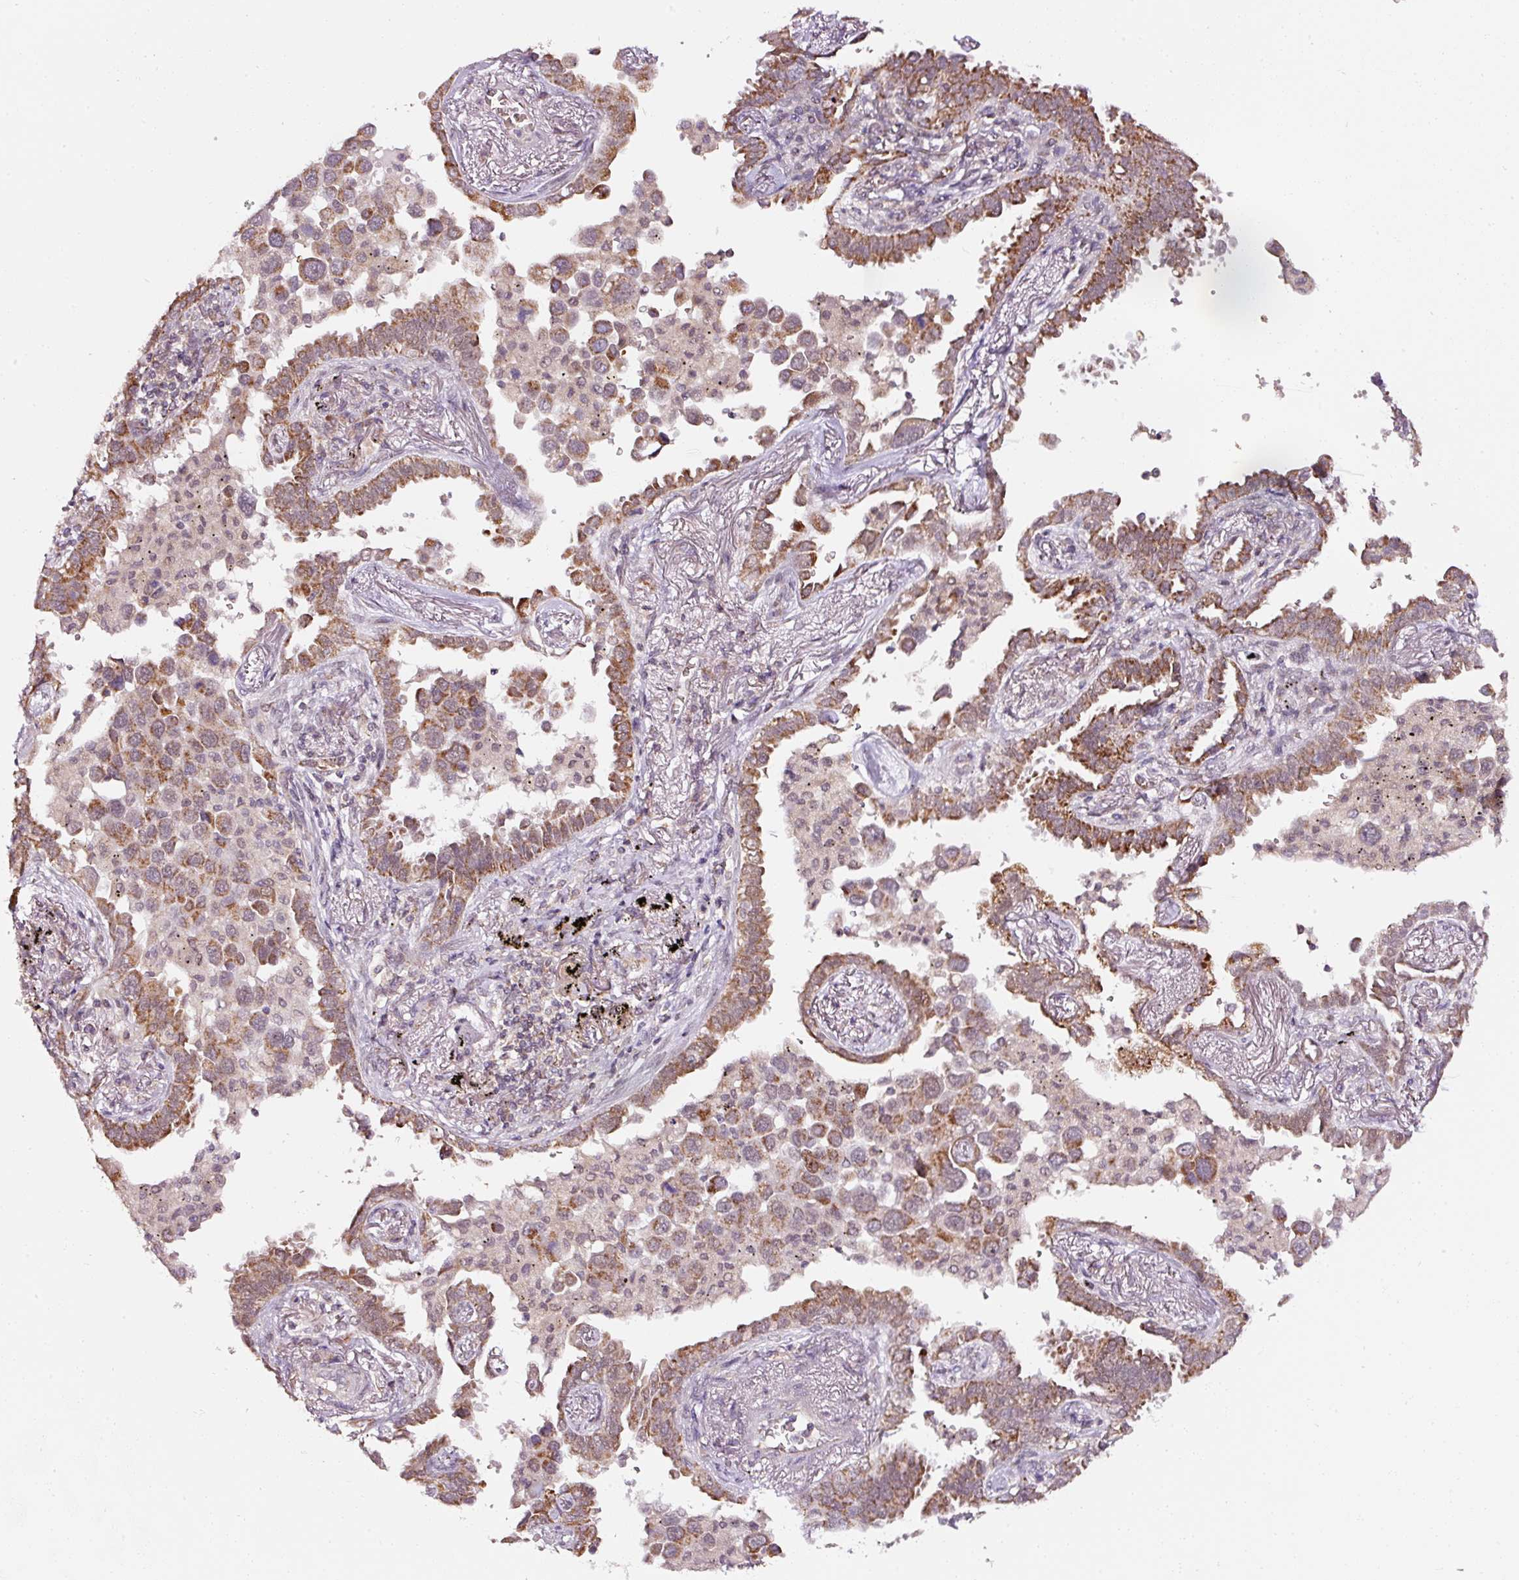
{"staining": {"intensity": "moderate", "quantity": ">75%", "location": "cytoplasmic/membranous"}, "tissue": "lung cancer", "cell_type": "Tumor cells", "image_type": "cancer", "snomed": [{"axis": "morphology", "description": "Adenocarcinoma, NOS"}, {"axis": "topography", "description": "Lung"}], "caption": "This is a photomicrograph of immunohistochemistry staining of lung cancer (adenocarcinoma), which shows moderate positivity in the cytoplasmic/membranous of tumor cells.", "gene": "ZNF460", "patient": {"sex": "male", "age": 67}}